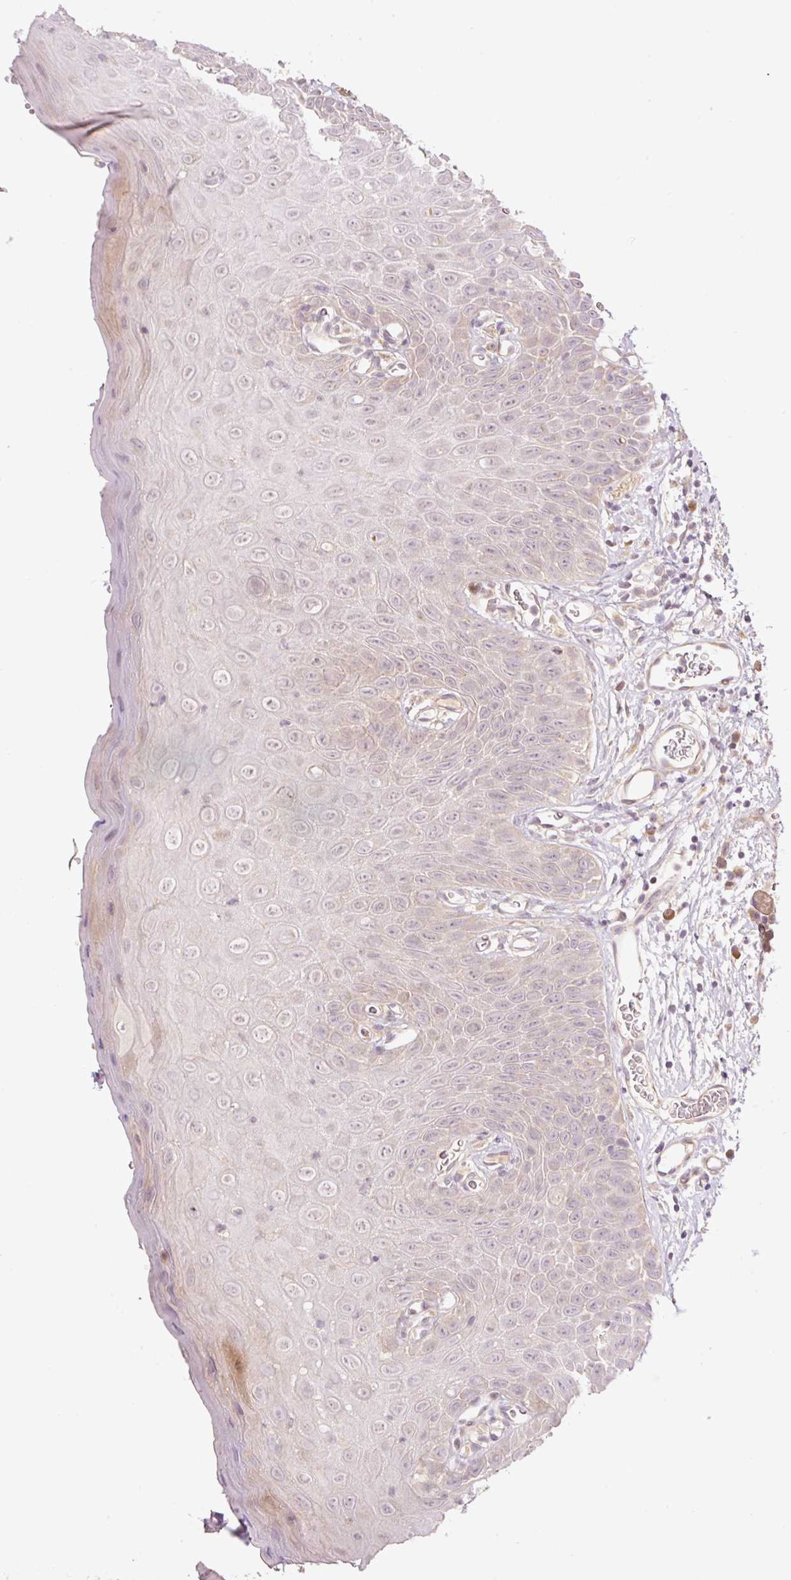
{"staining": {"intensity": "weak", "quantity": "<25%", "location": "cytoplasmic/membranous"}, "tissue": "oral mucosa", "cell_type": "Squamous epithelial cells", "image_type": "normal", "snomed": [{"axis": "morphology", "description": "Normal tissue, NOS"}, {"axis": "morphology", "description": "Squamous cell carcinoma, NOS"}, {"axis": "topography", "description": "Oral tissue"}, {"axis": "topography", "description": "Tounge, NOS"}, {"axis": "topography", "description": "Head-Neck"}], "caption": "Squamous epithelial cells are negative for protein expression in benign human oral mucosa. (Brightfield microscopy of DAB (3,3'-diaminobenzidine) immunohistochemistry at high magnification).", "gene": "SLC29A3", "patient": {"sex": "male", "age": 76}}